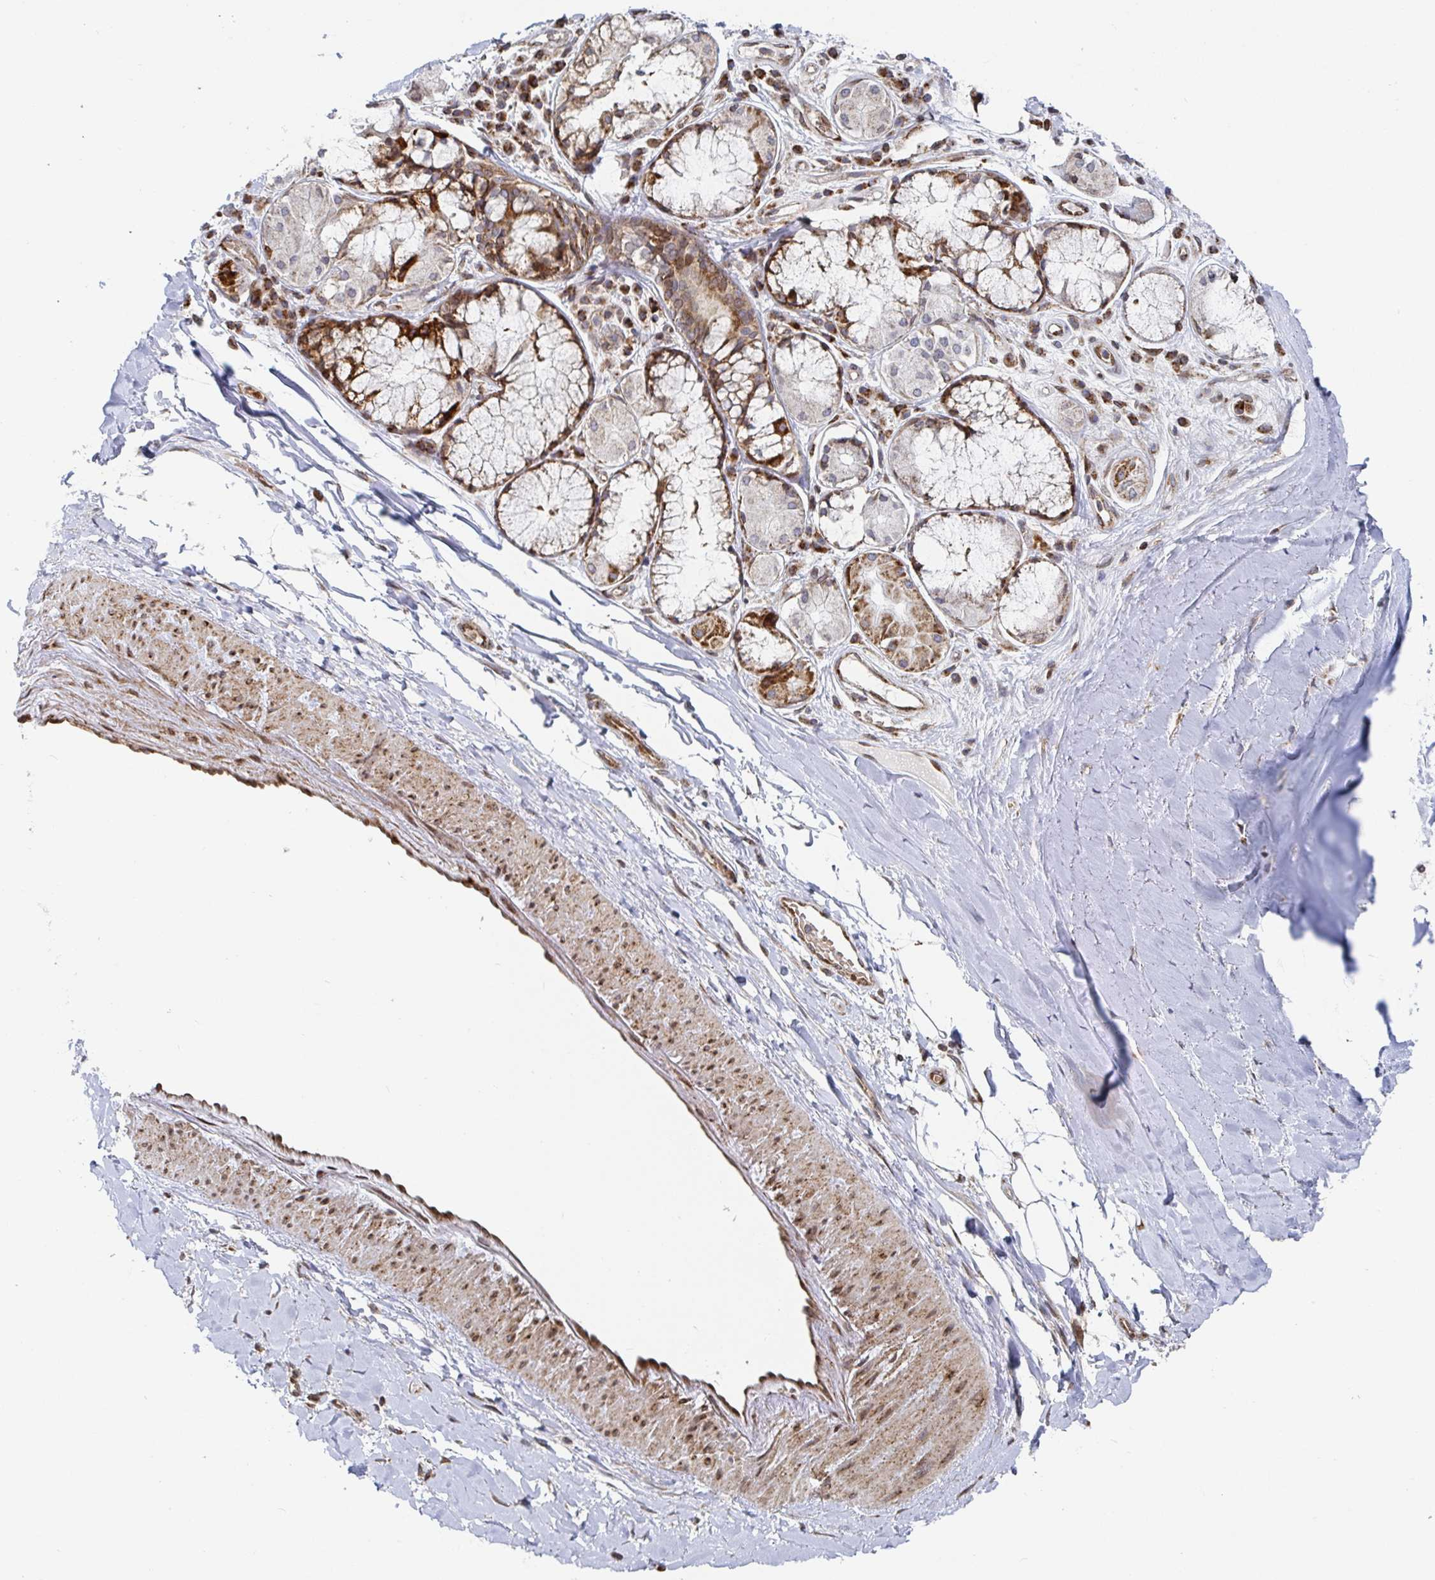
{"staining": {"intensity": "negative", "quantity": "none", "location": "none"}, "tissue": "adipose tissue", "cell_type": "Adipocytes", "image_type": "normal", "snomed": [{"axis": "morphology", "description": "Normal tissue, NOS"}, {"axis": "topography", "description": "Cartilage tissue"}, {"axis": "topography", "description": "Bronchus"}], "caption": "The image shows no staining of adipocytes in unremarkable adipose tissue.", "gene": "STARD8", "patient": {"sex": "male", "age": 64}}